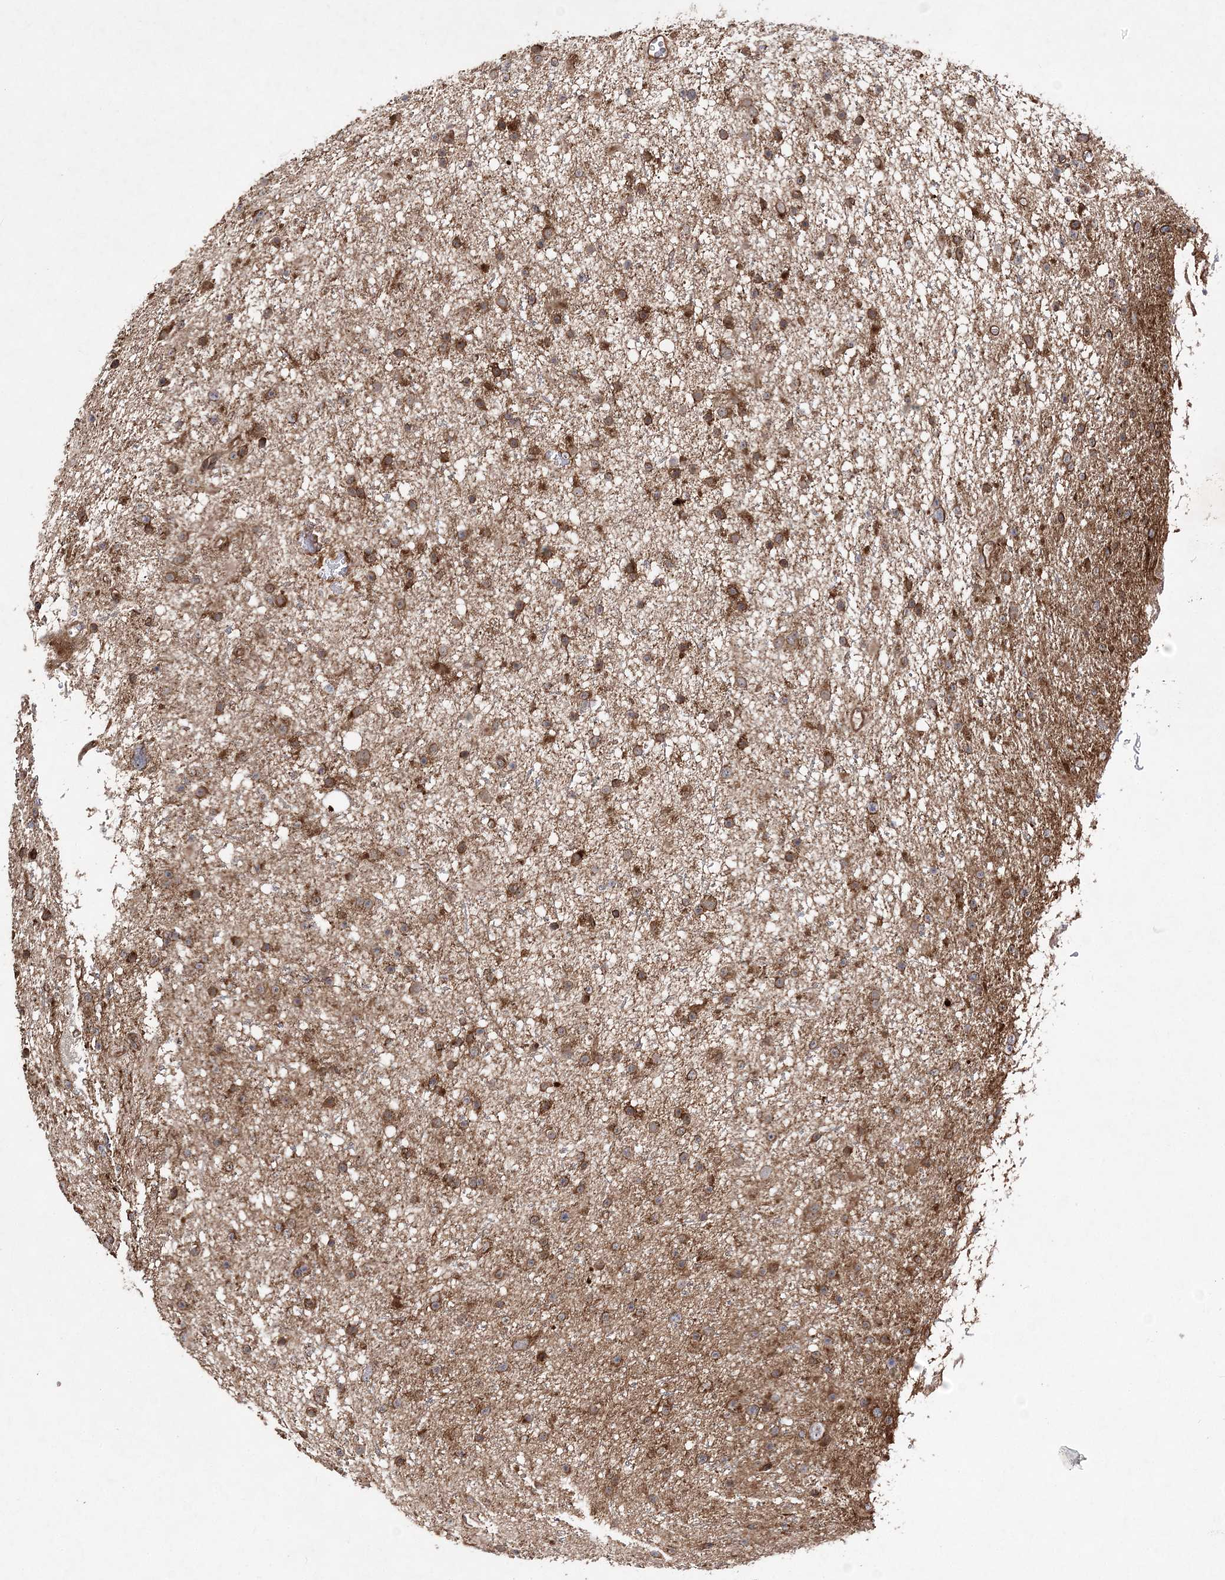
{"staining": {"intensity": "moderate", "quantity": ">75%", "location": "cytoplasmic/membranous"}, "tissue": "glioma", "cell_type": "Tumor cells", "image_type": "cancer", "snomed": [{"axis": "morphology", "description": "Glioma, malignant, Low grade"}, {"axis": "topography", "description": "Cerebral cortex"}], "caption": "Protein expression analysis of glioma displays moderate cytoplasmic/membranous staining in about >75% of tumor cells.", "gene": "TMEM9B", "patient": {"sex": "female", "age": 39}}